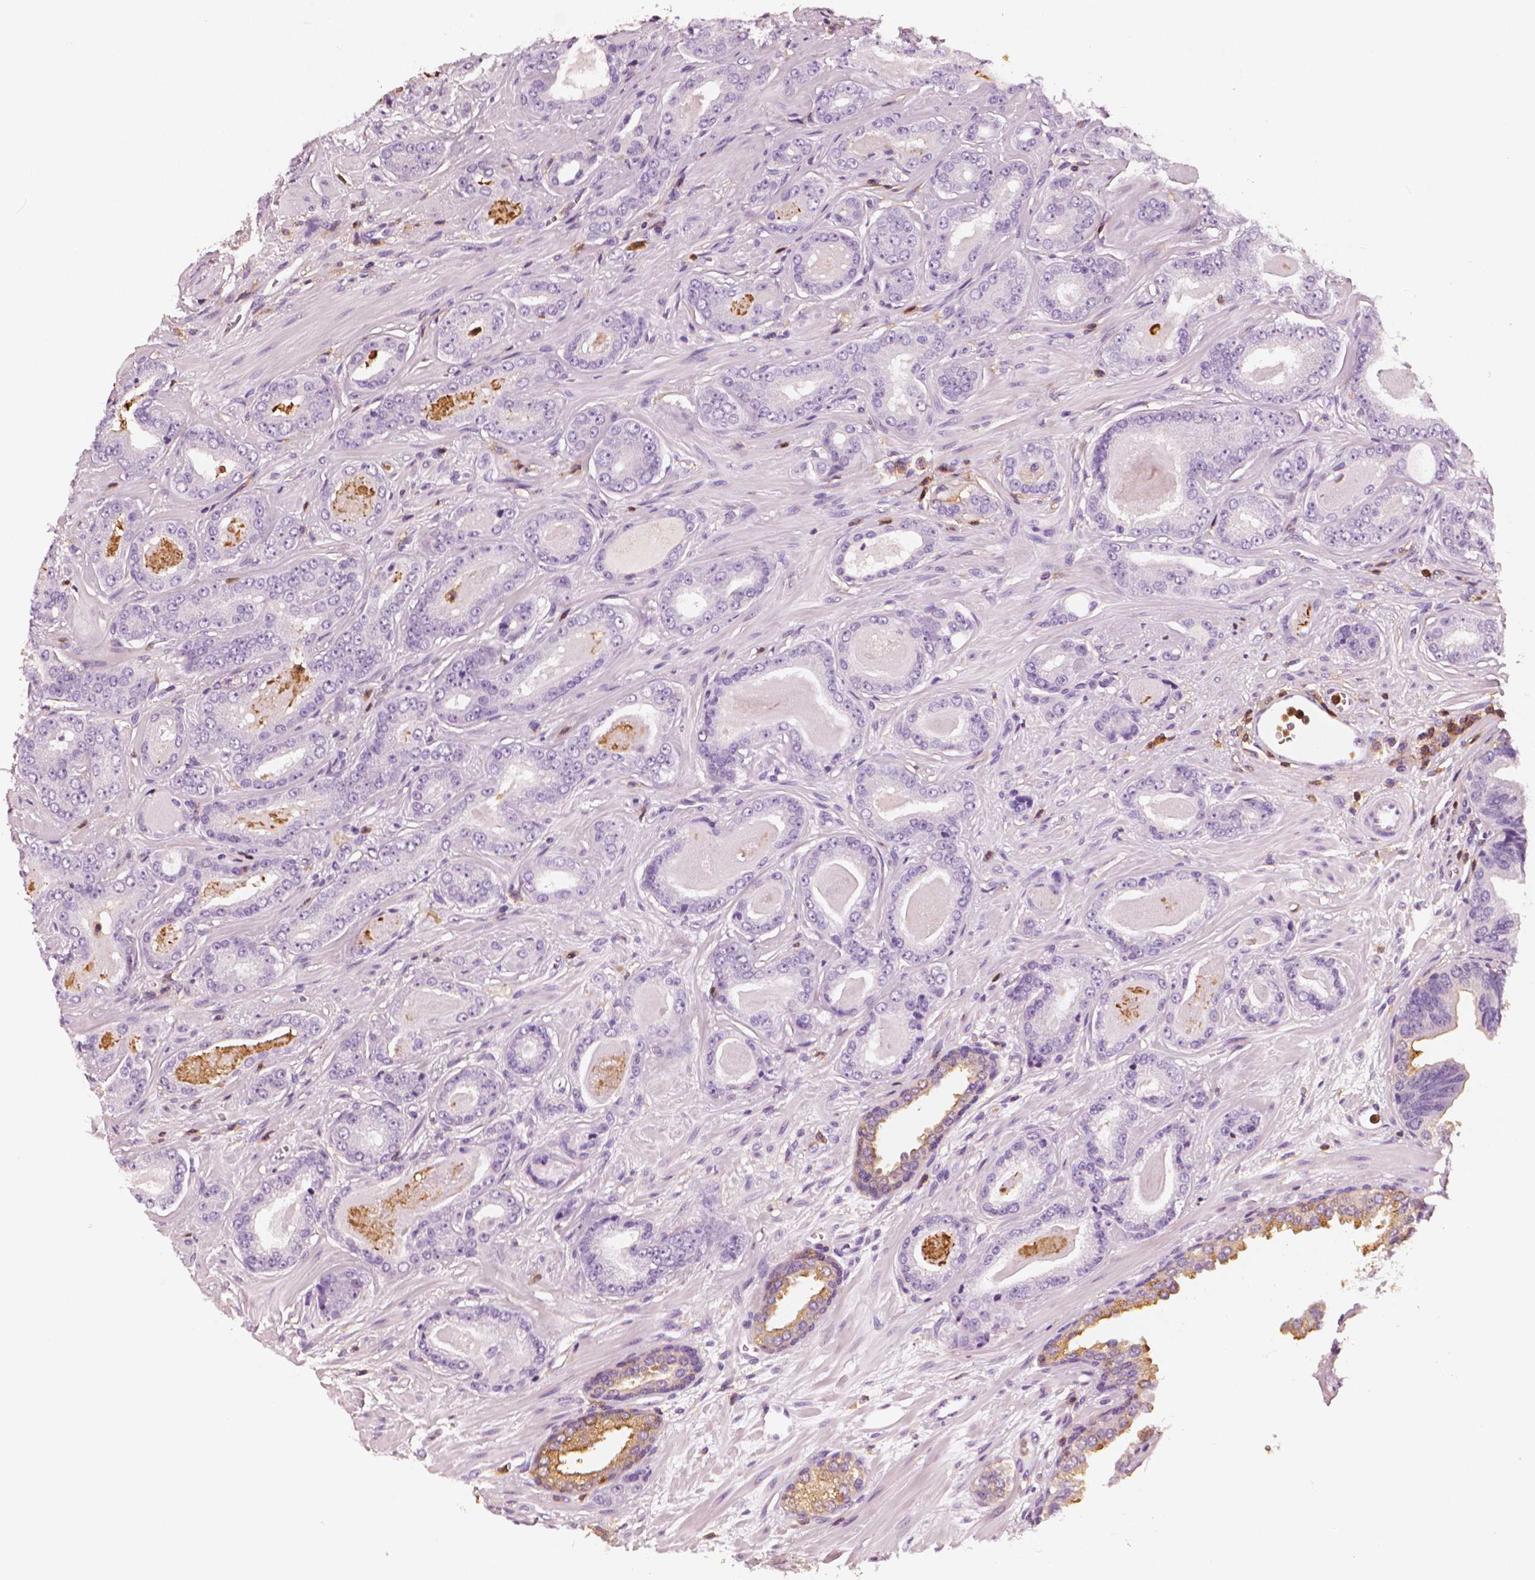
{"staining": {"intensity": "weak", "quantity": "25%-75%", "location": "cytoplasmic/membranous"}, "tissue": "prostate cancer", "cell_type": "Tumor cells", "image_type": "cancer", "snomed": [{"axis": "morphology", "description": "Adenocarcinoma, Low grade"}, {"axis": "topography", "description": "Prostate"}], "caption": "Tumor cells demonstrate low levels of weak cytoplasmic/membranous staining in approximately 25%-75% of cells in prostate adenocarcinoma (low-grade).", "gene": "PTPRC", "patient": {"sex": "male", "age": 61}}